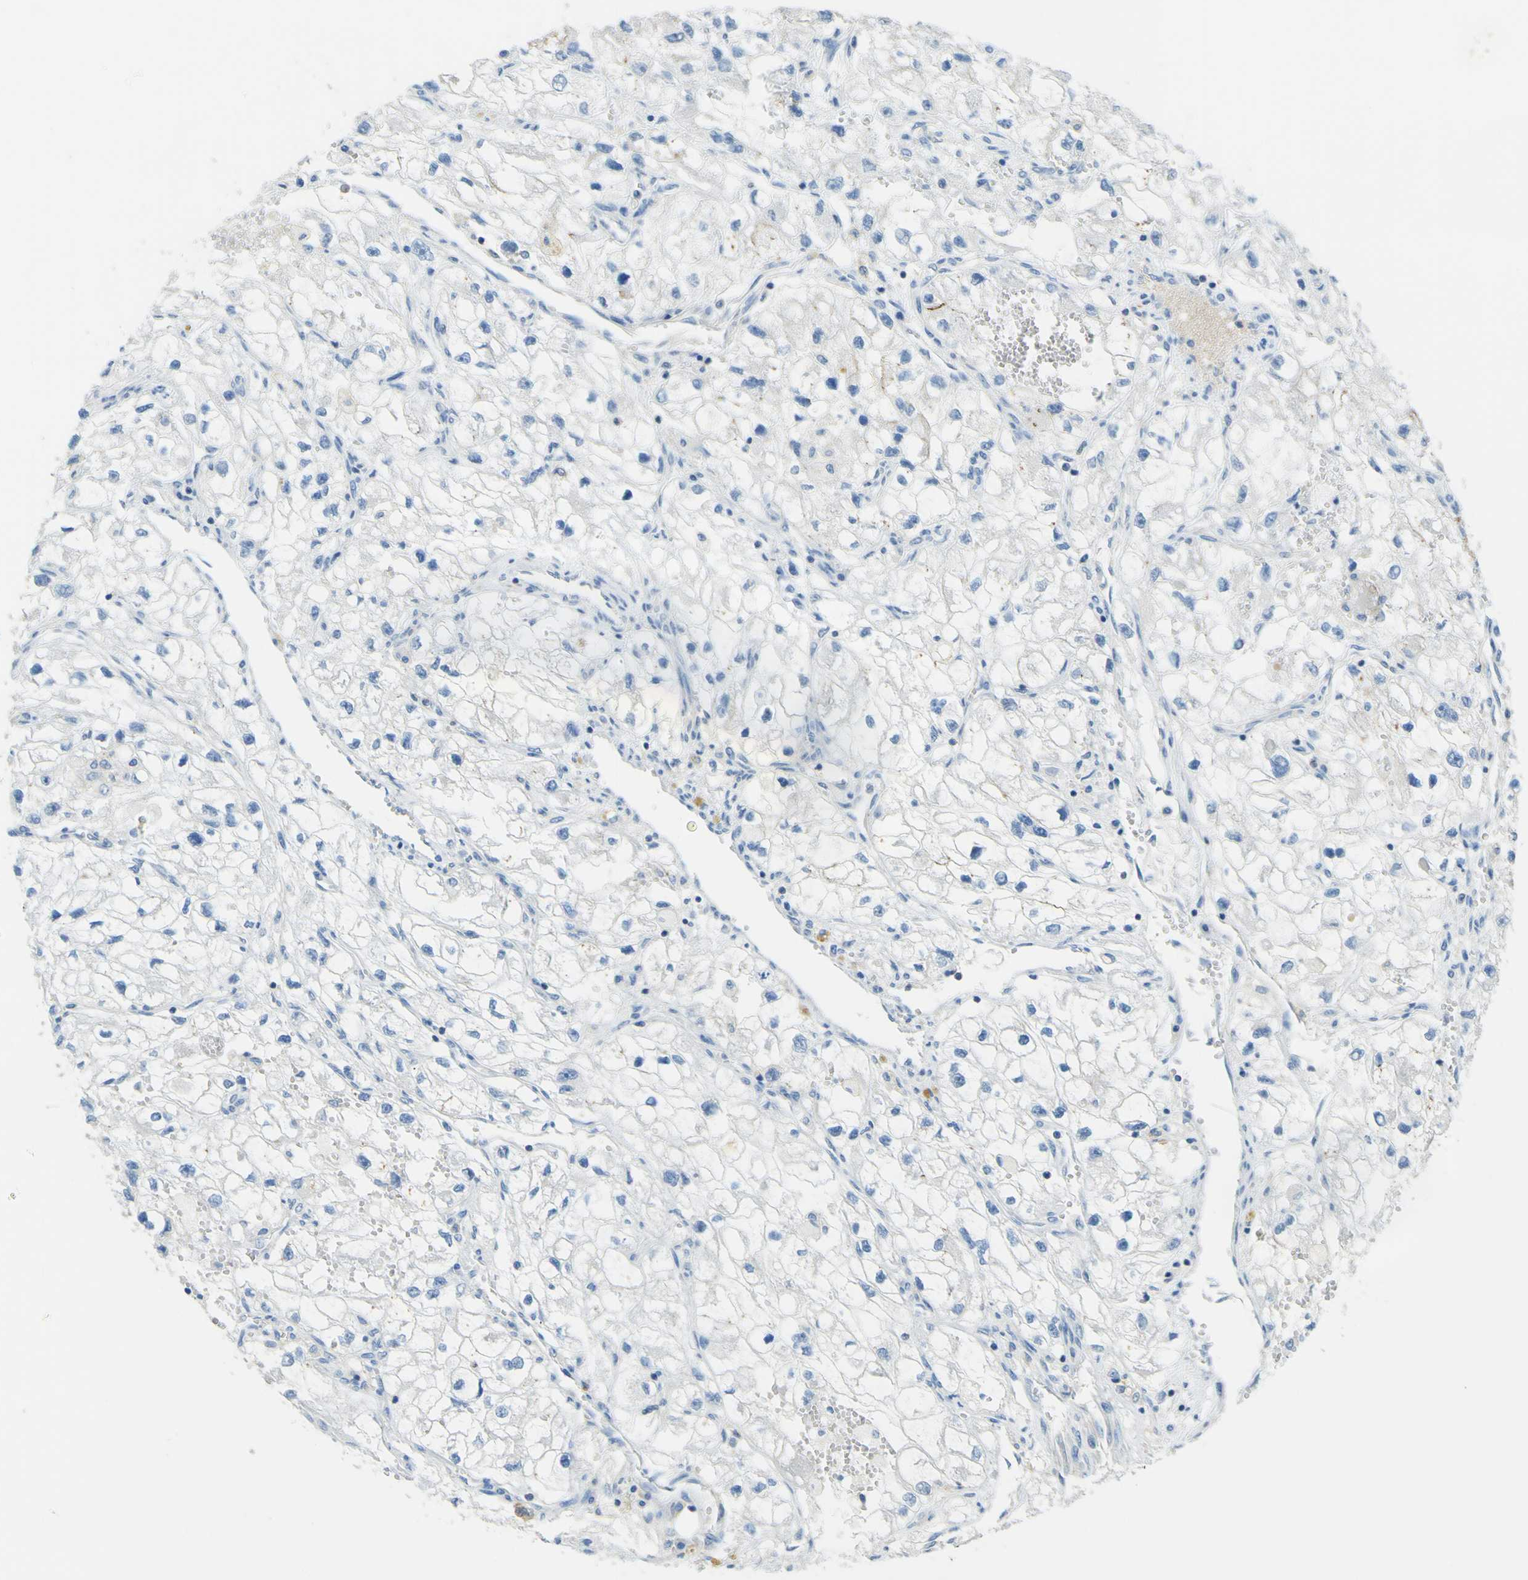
{"staining": {"intensity": "negative", "quantity": "none", "location": "none"}, "tissue": "renal cancer", "cell_type": "Tumor cells", "image_type": "cancer", "snomed": [{"axis": "morphology", "description": "Adenocarcinoma, NOS"}, {"axis": "topography", "description": "Kidney"}], "caption": "This is an immunohistochemistry (IHC) image of renal cancer (adenocarcinoma). There is no expression in tumor cells.", "gene": "OGN", "patient": {"sex": "female", "age": 70}}